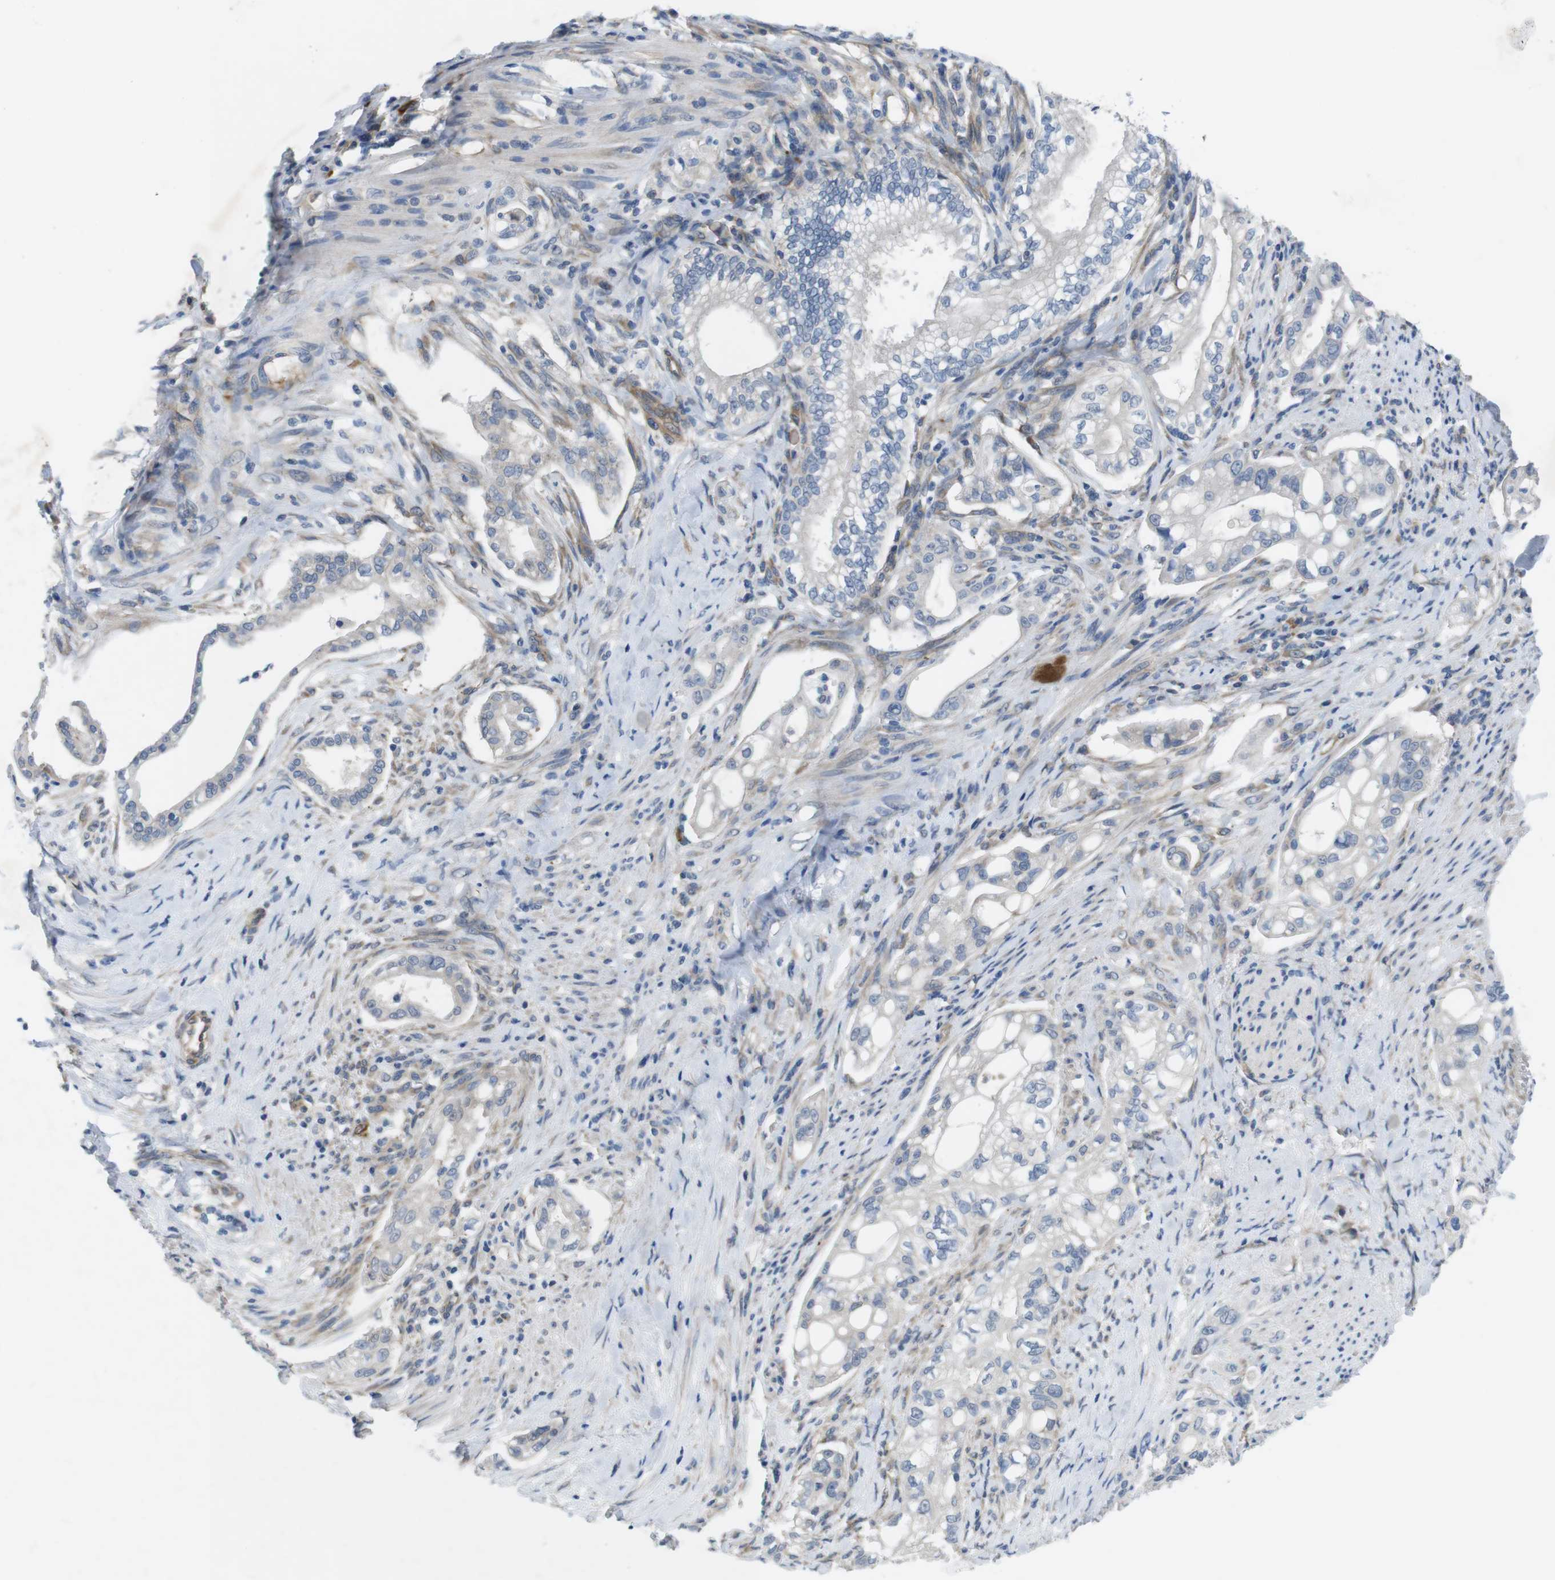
{"staining": {"intensity": "negative", "quantity": "none", "location": "none"}, "tissue": "pancreatic cancer", "cell_type": "Tumor cells", "image_type": "cancer", "snomed": [{"axis": "morphology", "description": "Normal tissue, NOS"}, {"axis": "topography", "description": "Pancreas"}], "caption": "This is an IHC photomicrograph of human pancreatic cancer. There is no expression in tumor cells.", "gene": "DCLK1", "patient": {"sex": "male", "age": 42}}